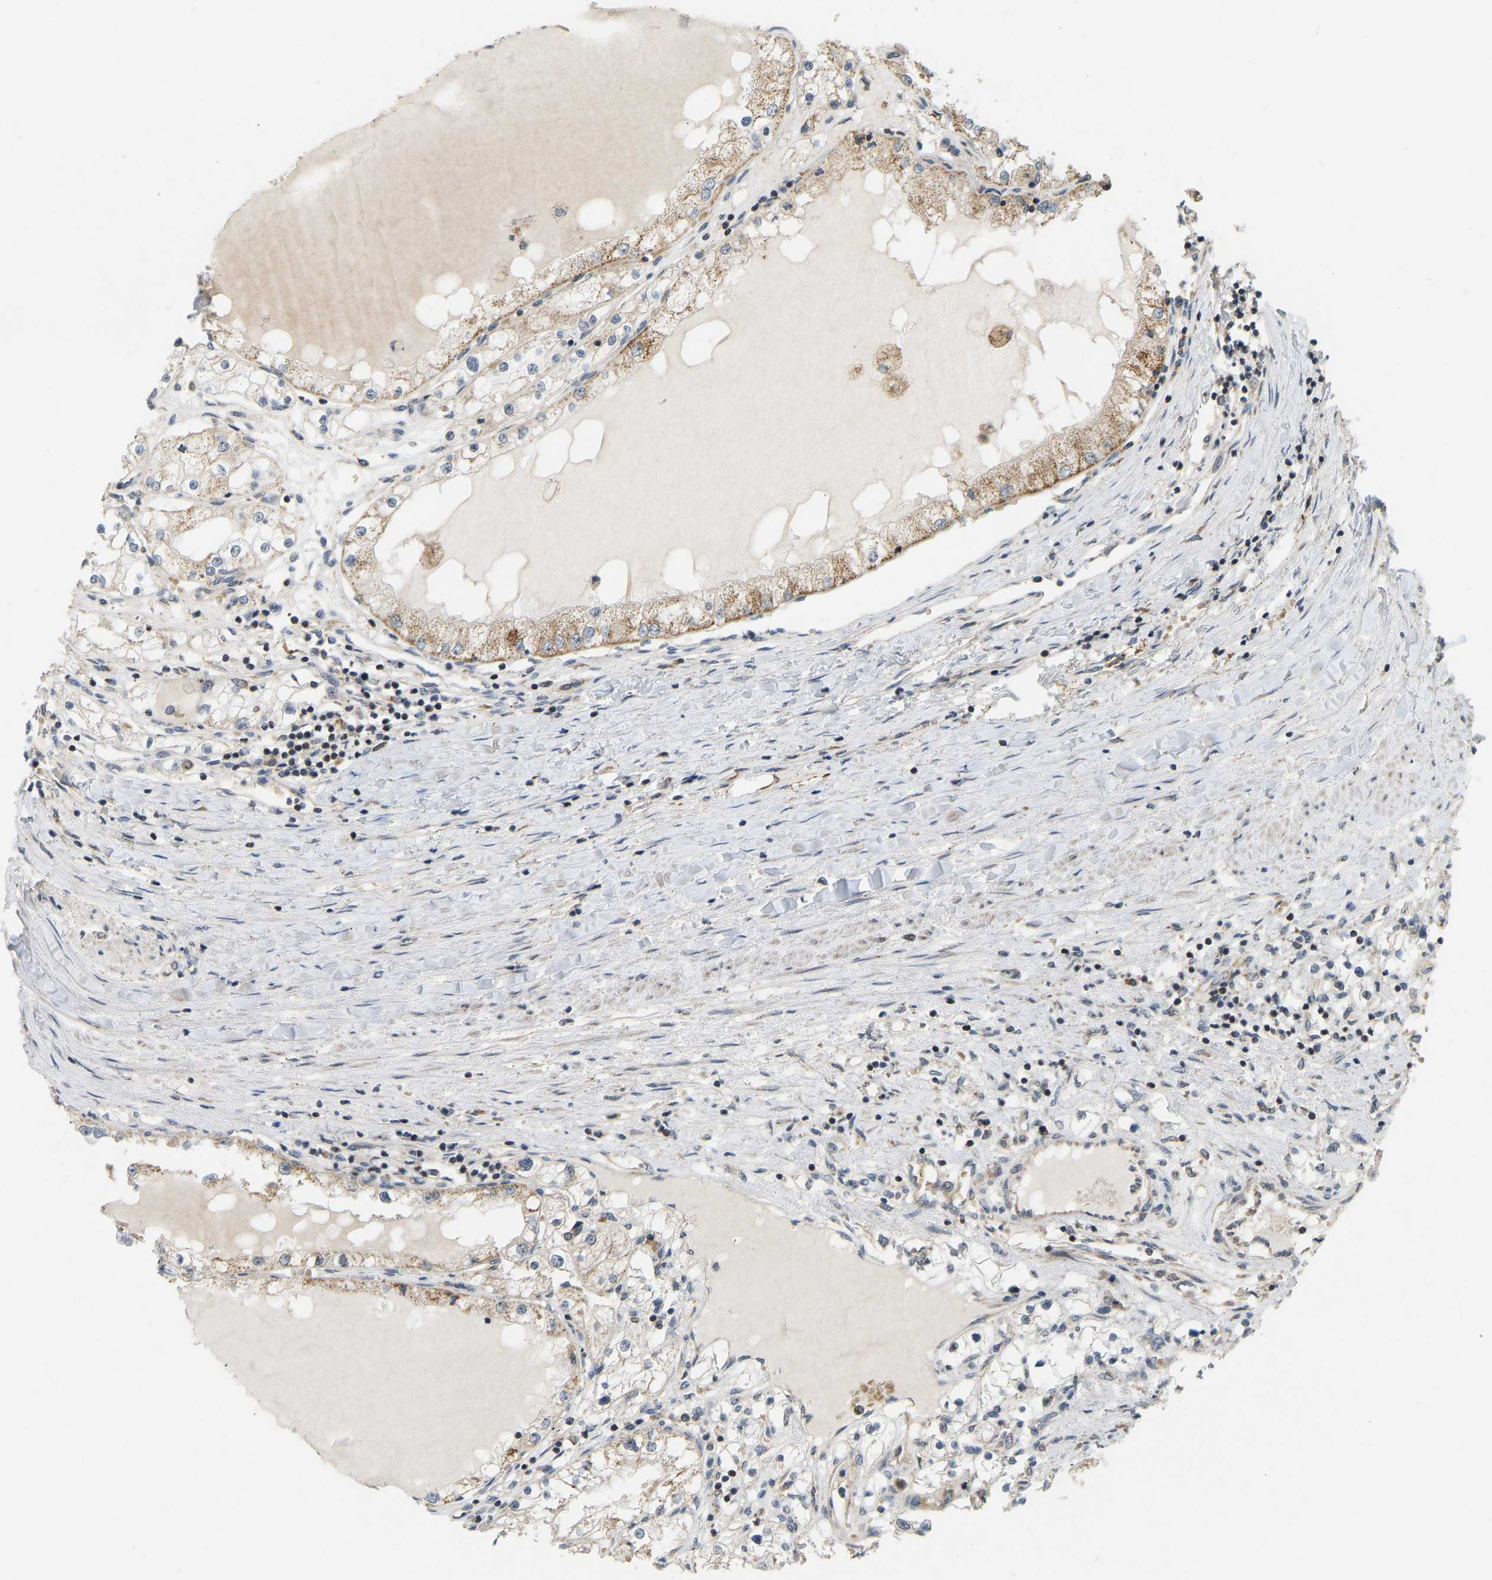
{"staining": {"intensity": "moderate", "quantity": "25%-75%", "location": "cytoplasmic/membranous"}, "tissue": "renal cancer", "cell_type": "Tumor cells", "image_type": "cancer", "snomed": [{"axis": "morphology", "description": "Adenocarcinoma, NOS"}, {"axis": "topography", "description": "Kidney"}], "caption": "Protein staining of adenocarcinoma (renal) tissue shows moderate cytoplasmic/membranous positivity in about 25%-75% of tumor cells.", "gene": "ACADS", "patient": {"sex": "male", "age": 68}}